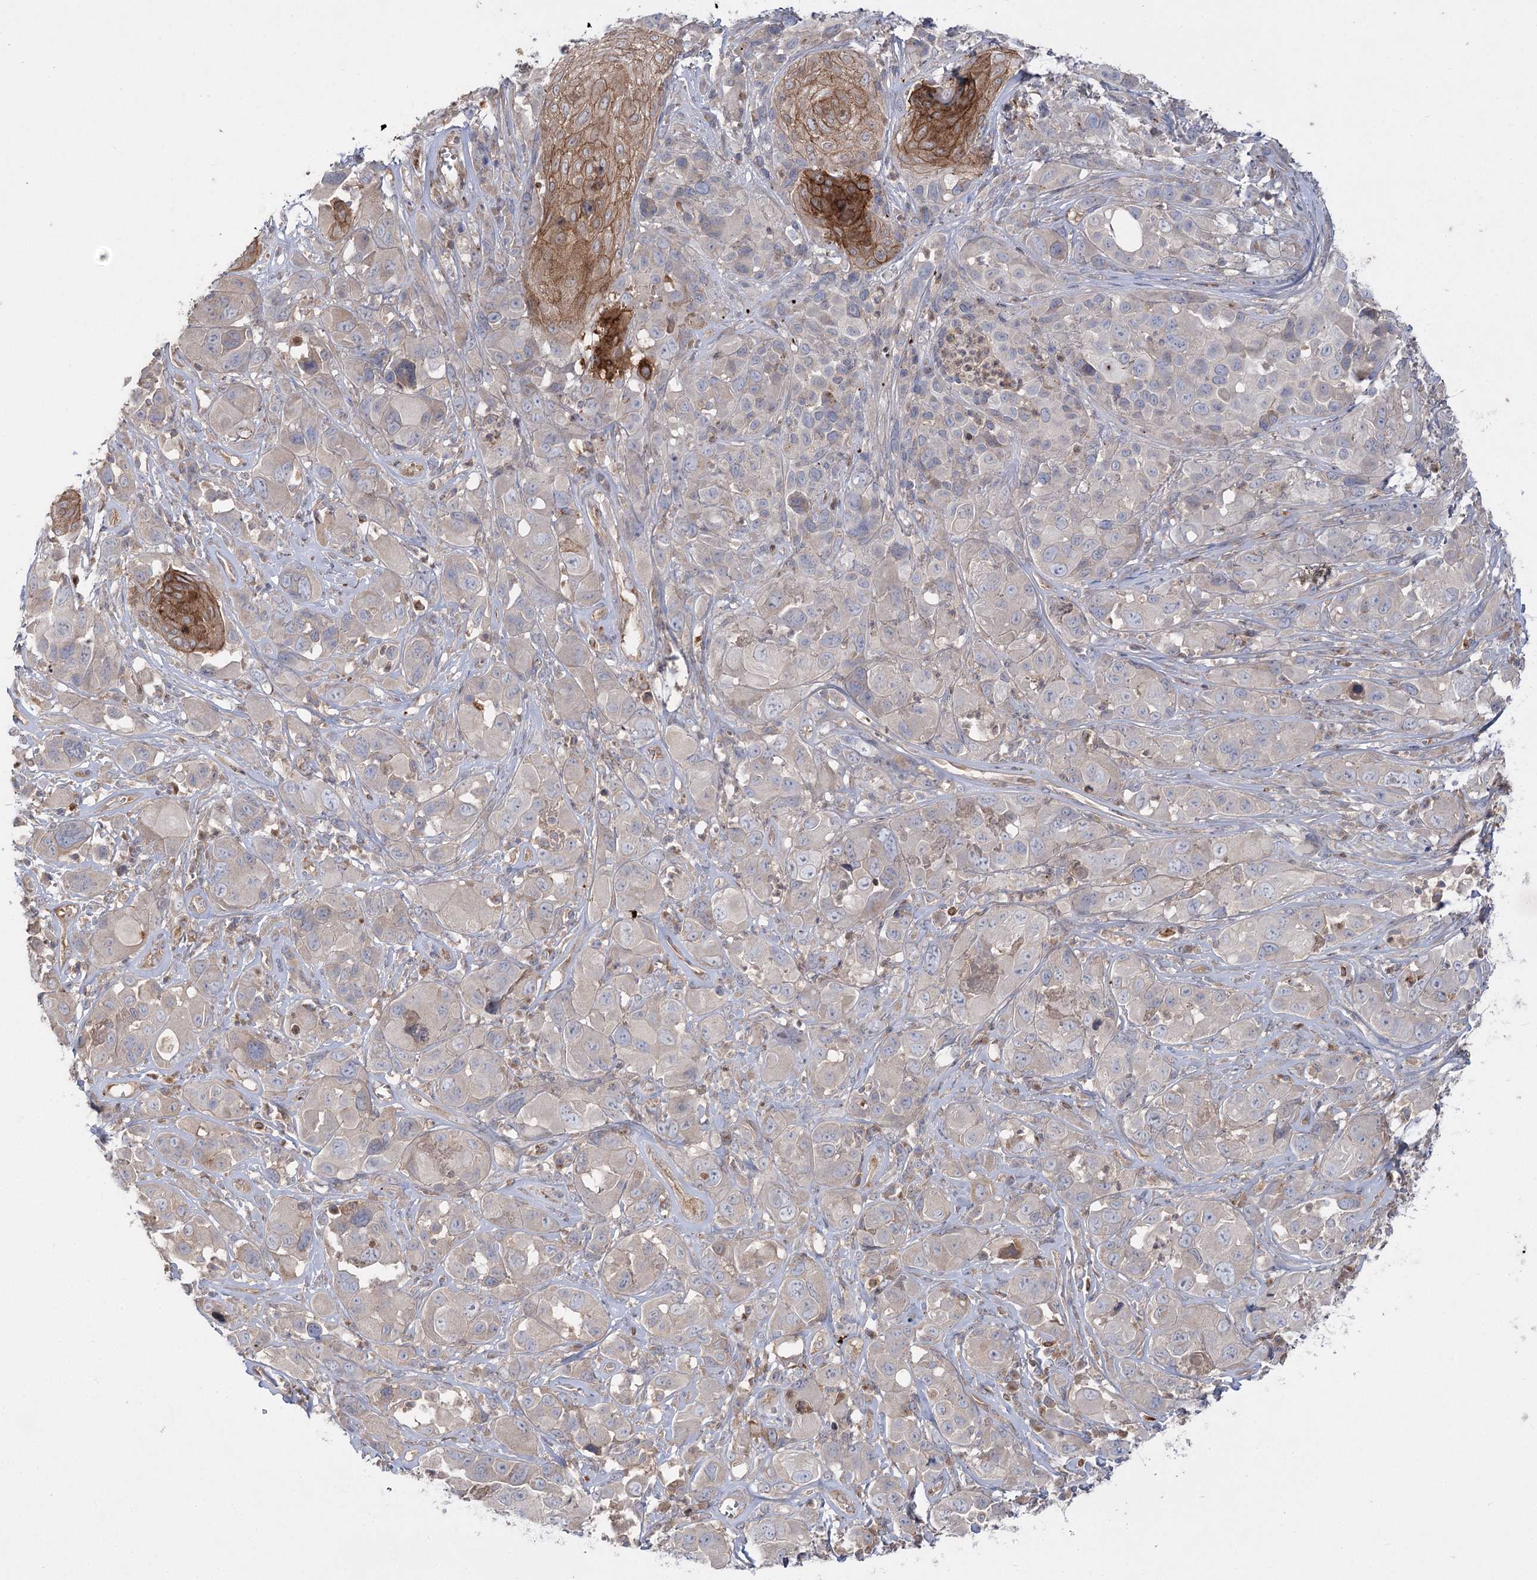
{"staining": {"intensity": "strong", "quantity": "<25%", "location": "cytoplasmic/membranous"}, "tissue": "melanoma", "cell_type": "Tumor cells", "image_type": "cancer", "snomed": [{"axis": "morphology", "description": "Malignant melanoma, NOS"}, {"axis": "topography", "description": "Skin of trunk"}], "caption": "IHC (DAB) staining of melanoma demonstrates strong cytoplasmic/membranous protein positivity in about <25% of tumor cells.", "gene": "KIAA0825", "patient": {"sex": "male", "age": 71}}